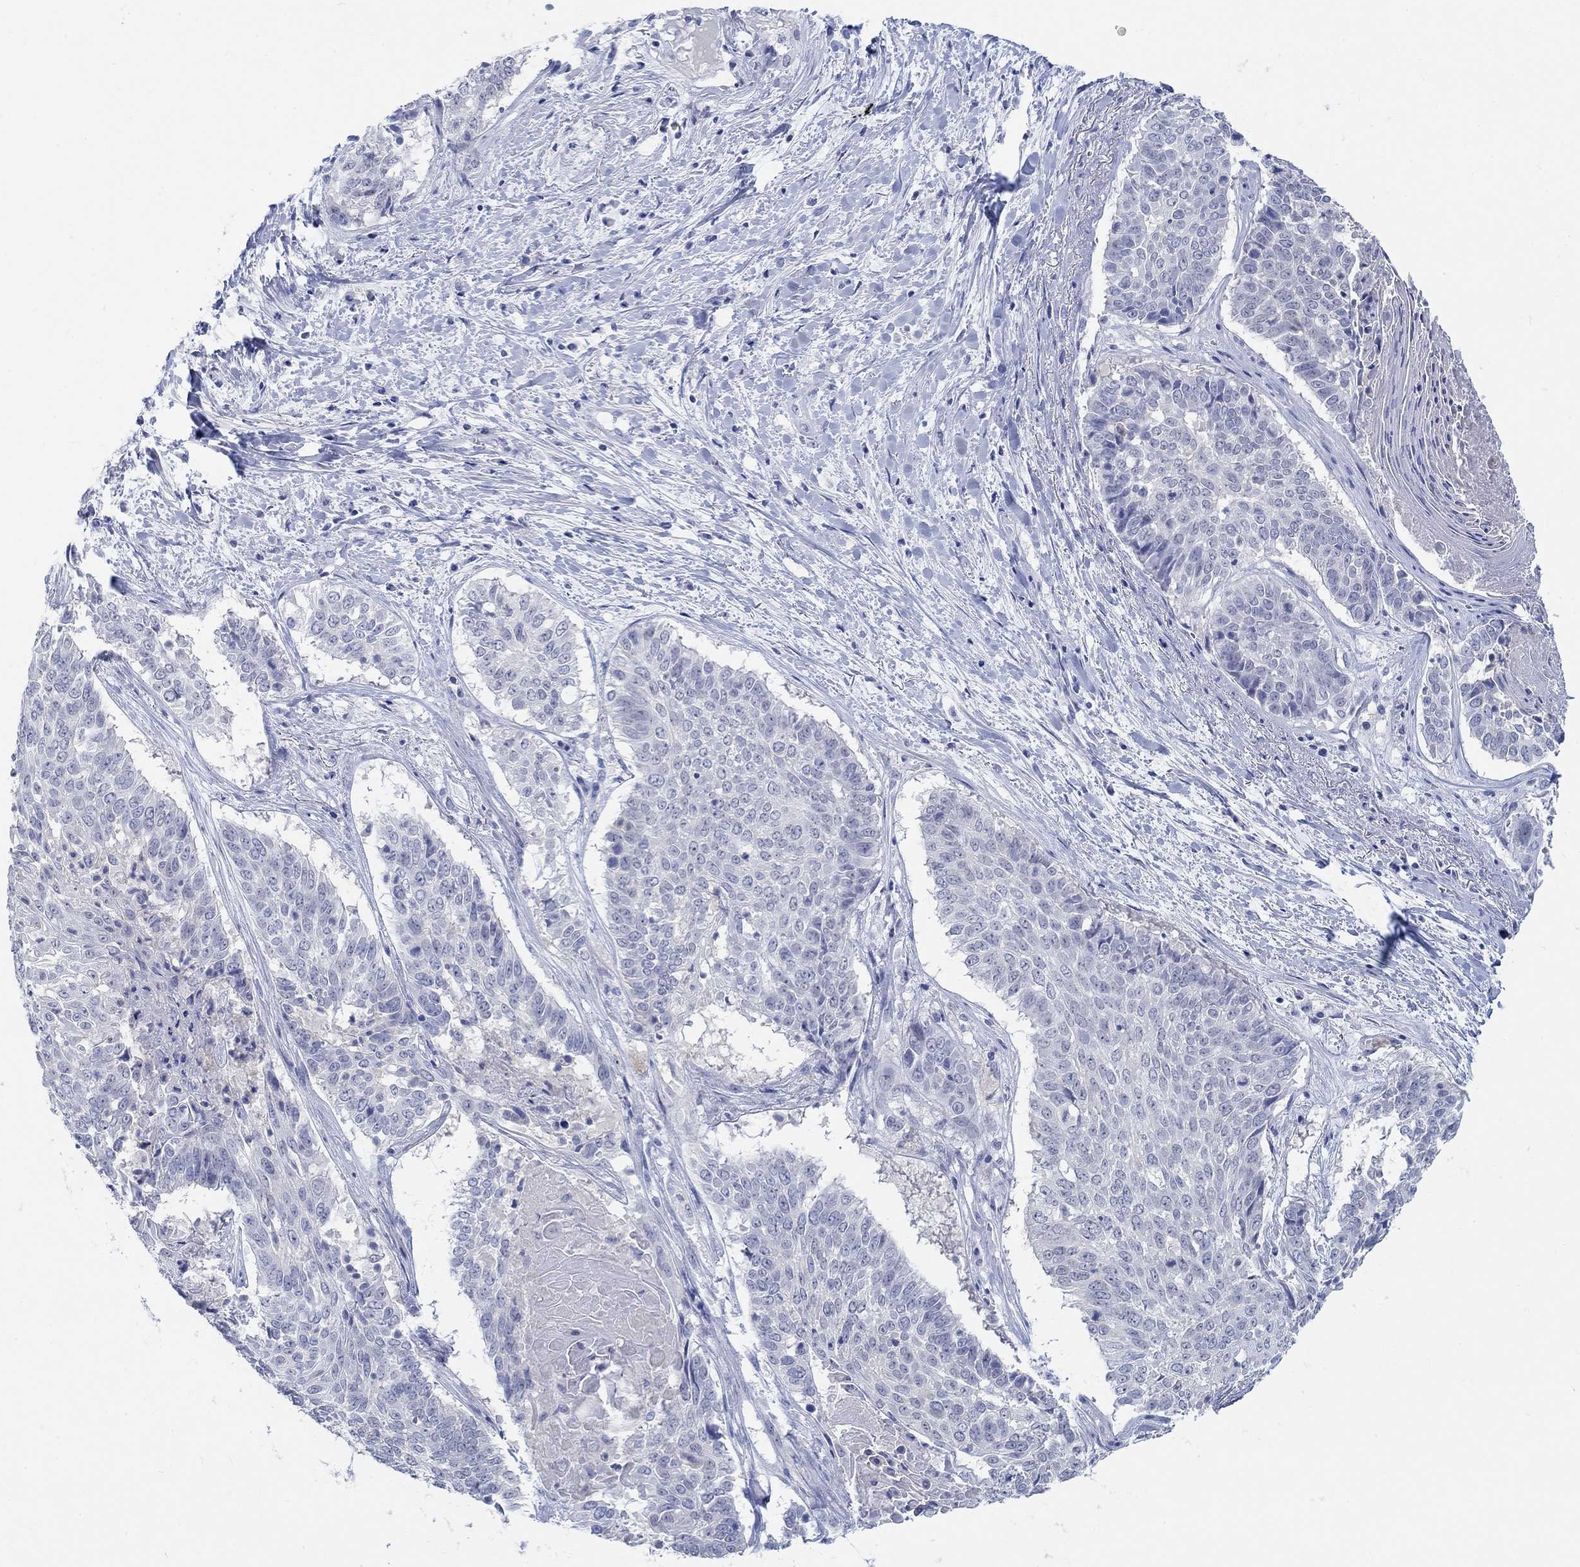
{"staining": {"intensity": "negative", "quantity": "none", "location": "none"}, "tissue": "lung cancer", "cell_type": "Tumor cells", "image_type": "cancer", "snomed": [{"axis": "morphology", "description": "Squamous cell carcinoma, NOS"}, {"axis": "topography", "description": "Lung"}], "caption": "Immunohistochemistry (IHC) photomicrograph of human lung cancer stained for a protein (brown), which displays no positivity in tumor cells.", "gene": "GRIA3", "patient": {"sex": "male", "age": 64}}